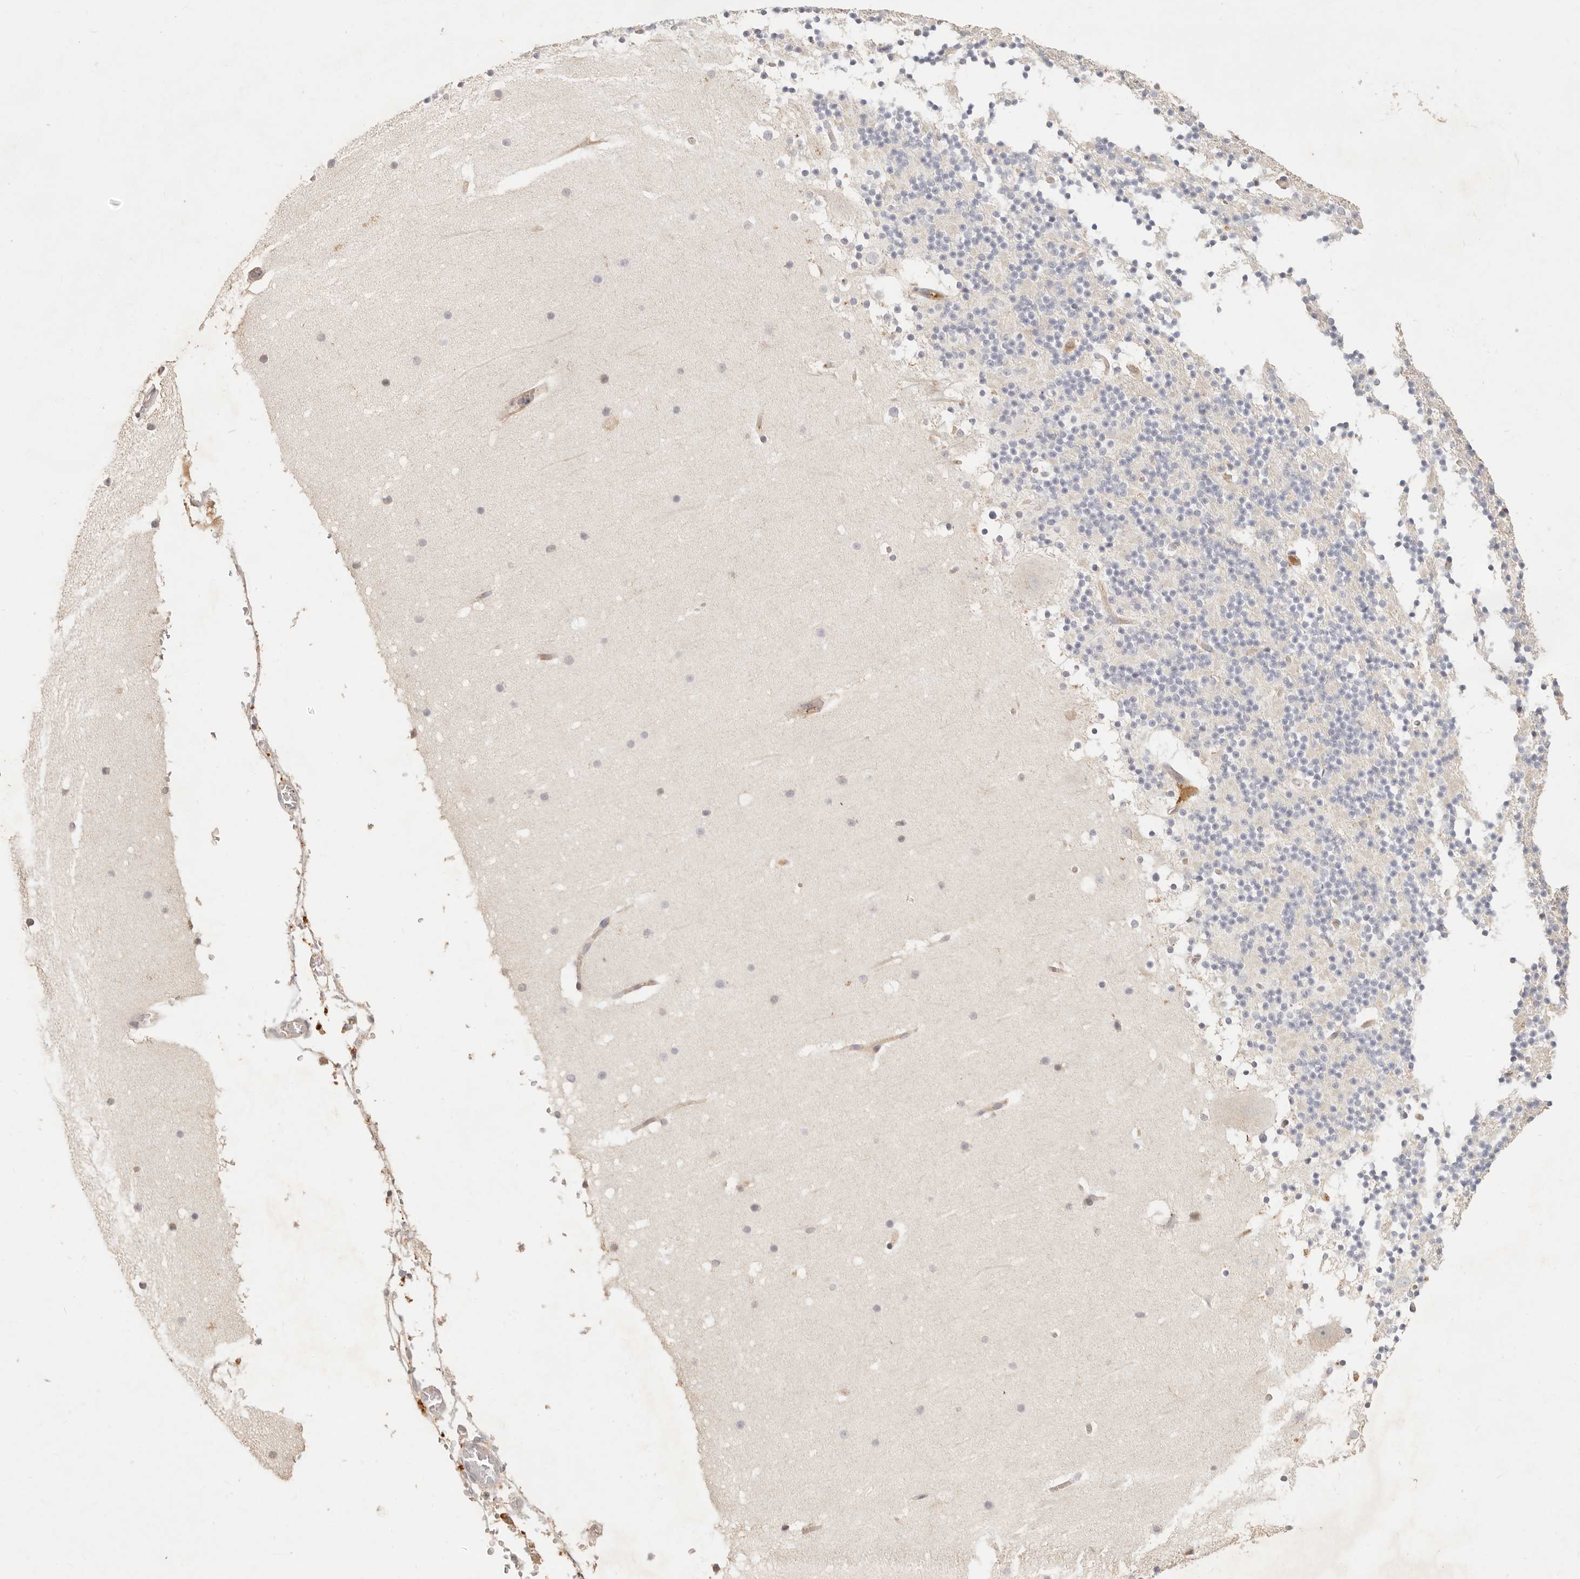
{"staining": {"intensity": "negative", "quantity": "none", "location": "none"}, "tissue": "cerebellum", "cell_type": "Cells in granular layer", "image_type": "normal", "snomed": [{"axis": "morphology", "description": "Normal tissue, NOS"}, {"axis": "topography", "description": "Cerebellum"}], "caption": "Histopathology image shows no protein staining in cells in granular layer of unremarkable cerebellum.", "gene": "NECAP2", "patient": {"sex": "male", "age": 57}}